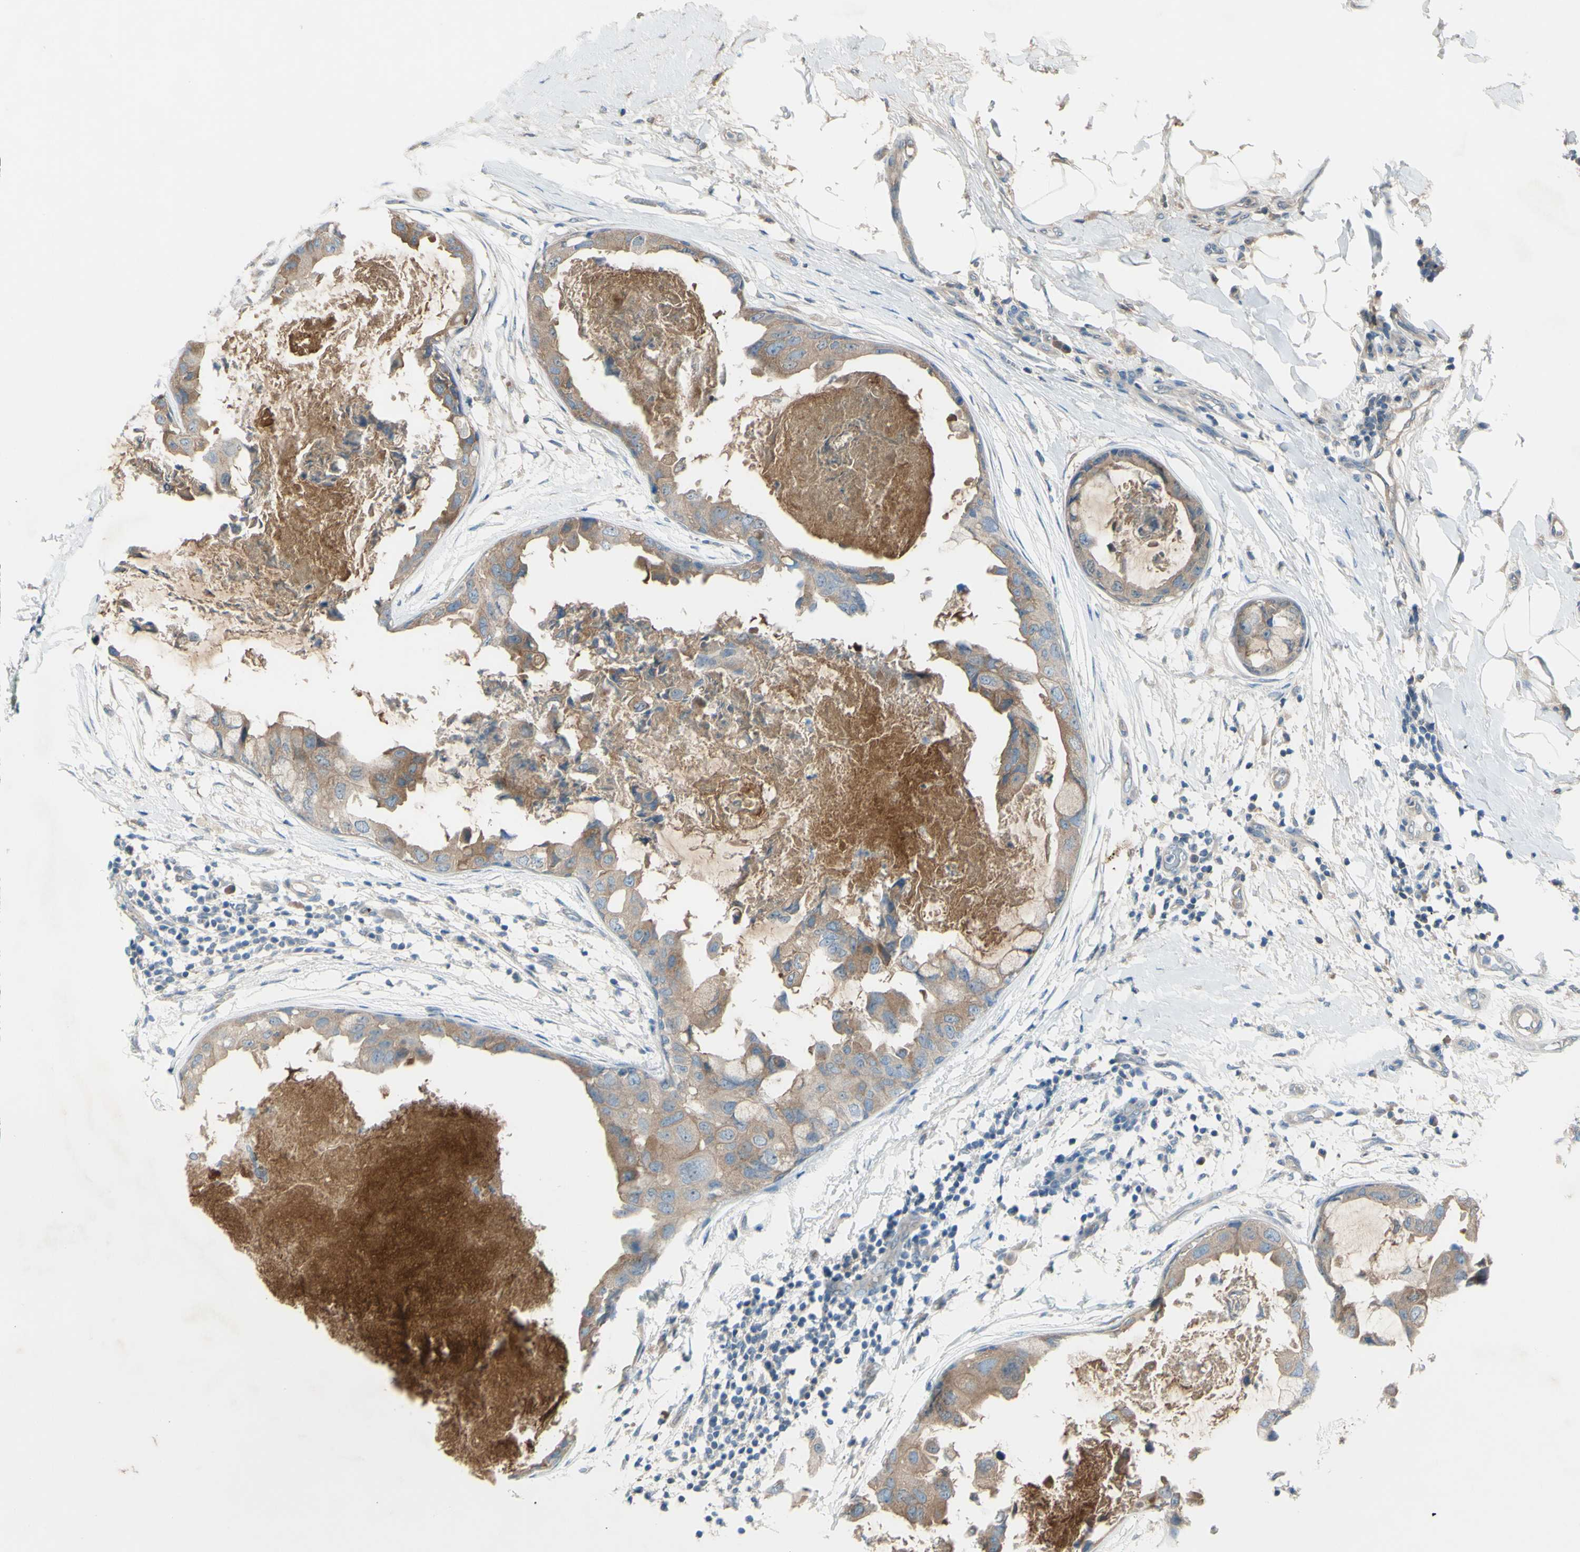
{"staining": {"intensity": "moderate", "quantity": ">75%", "location": "cytoplasmic/membranous"}, "tissue": "breast cancer", "cell_type": "Tumor cells", "image_type": "cancer", "snomed": [{"axis": "morphology", "description": "Duct carcinoma"}, {"axis": "topography", "description": "Breast"}], "caption": "This histopathology image exhibits IHC staining of human breast cancer (intraductal carcinoma), with medium moderate cytoplasmic/membranous expression in approximately >75% of tumor cells.", "gene": "ATRN", "patient": {"sex": "female", "age": 40}}